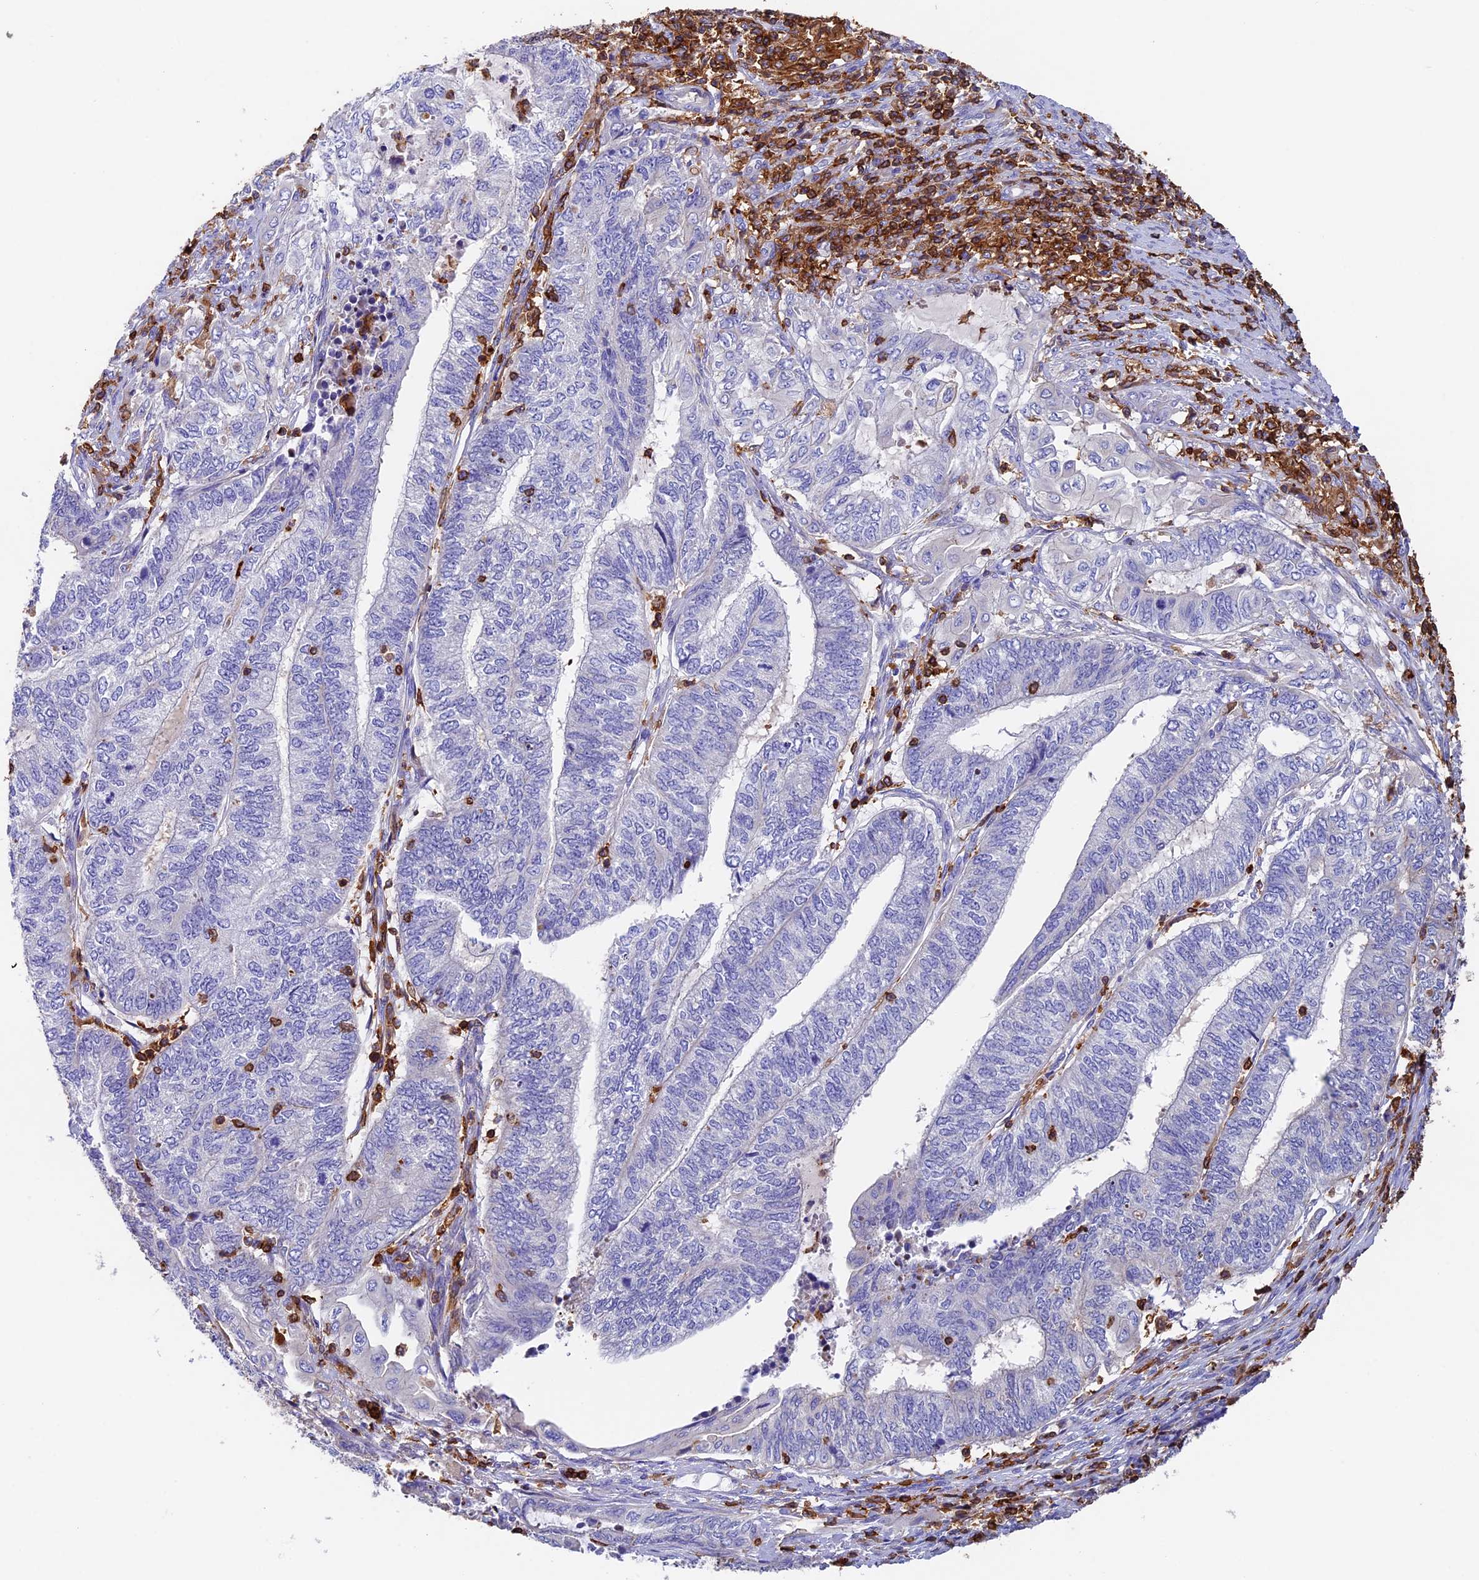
{"staining": {"intensity": "negative", "quantity": "none", "location": "none"}, "tissue": "endometrial cancer", "cell_type": "Tumor cells", "image_type": "cancer", "snomed": [{"axis": "morphology", "description": "Adenocarcinoma, NOS"}, {"axis": "topography", "description": "Uterus"}, {"axis": "topography", "description": "Endometrium"}], "caption": "Immunohistochemistry of adenocarcinoma (endometrial) reveals no staining in tumor cells.", "gene": "ADAT1", "patient": {"sex": "female", "age": 70}}